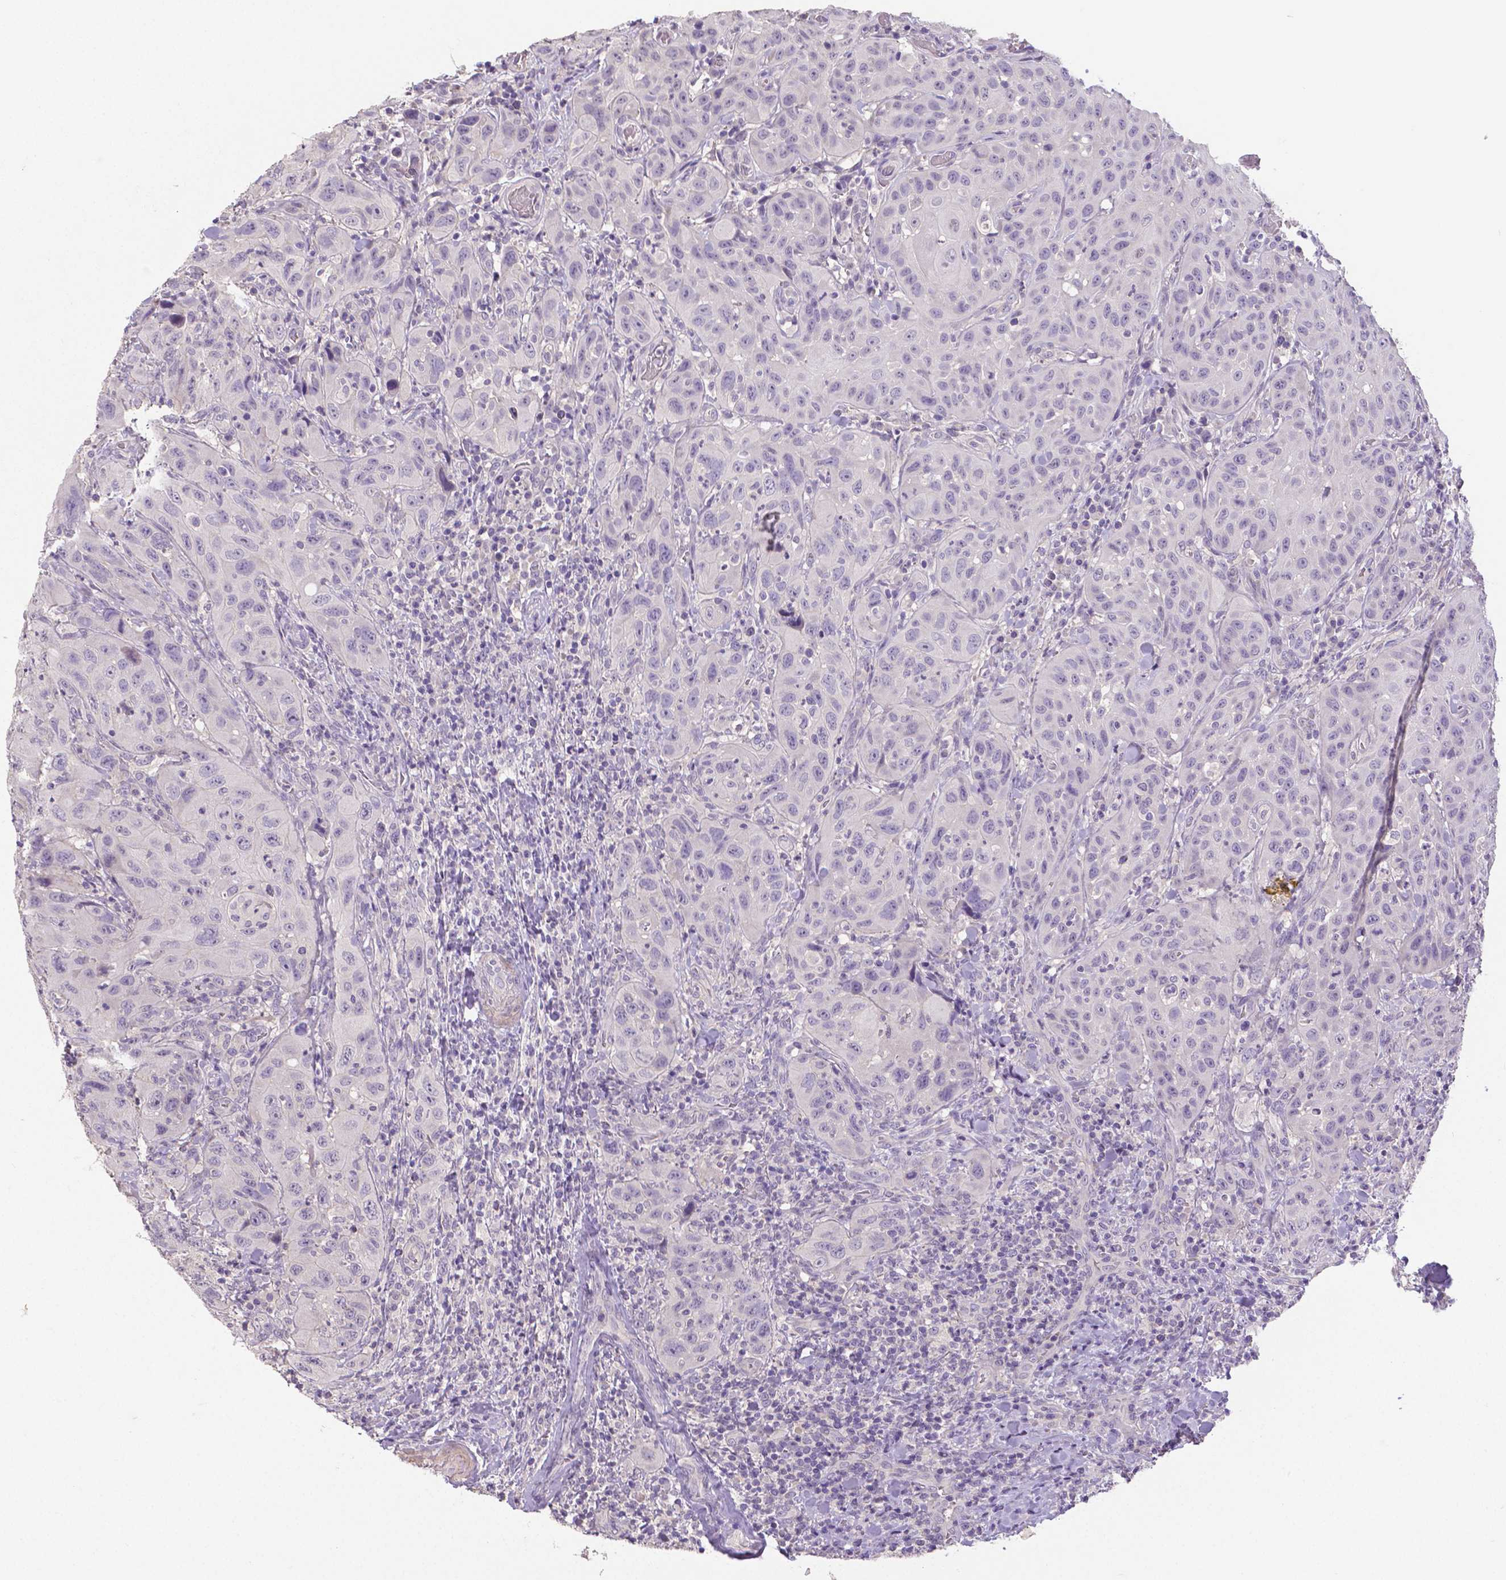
{"staining": {"intensity": "negative", "quantity": "none", "location": "none"}, "tissue": "head and neck cancer", "cell_type": "Tumor cells", "image_type": "cancer", "snomed": [{"axis": "morphology", "description": "Normal tissue, NOS"}, {"axis": "morphology", "description": "Squamous cell carcinoma, NOS"}, {"axis": "topography", "description": "Oral tissue"}, {"axis": "topography", "description": "Tounge, NOS"}, {"axis": "topography", "description": "Head-Neck"}], "caption": "Immunohistochemistry (IHC) image of head and neck squamous cell carcinoma stained for a protein (brown), which displays no staining in tumor cells.", "gene": "CRMP1", "patient": {"sex": "male", "age": 62}}